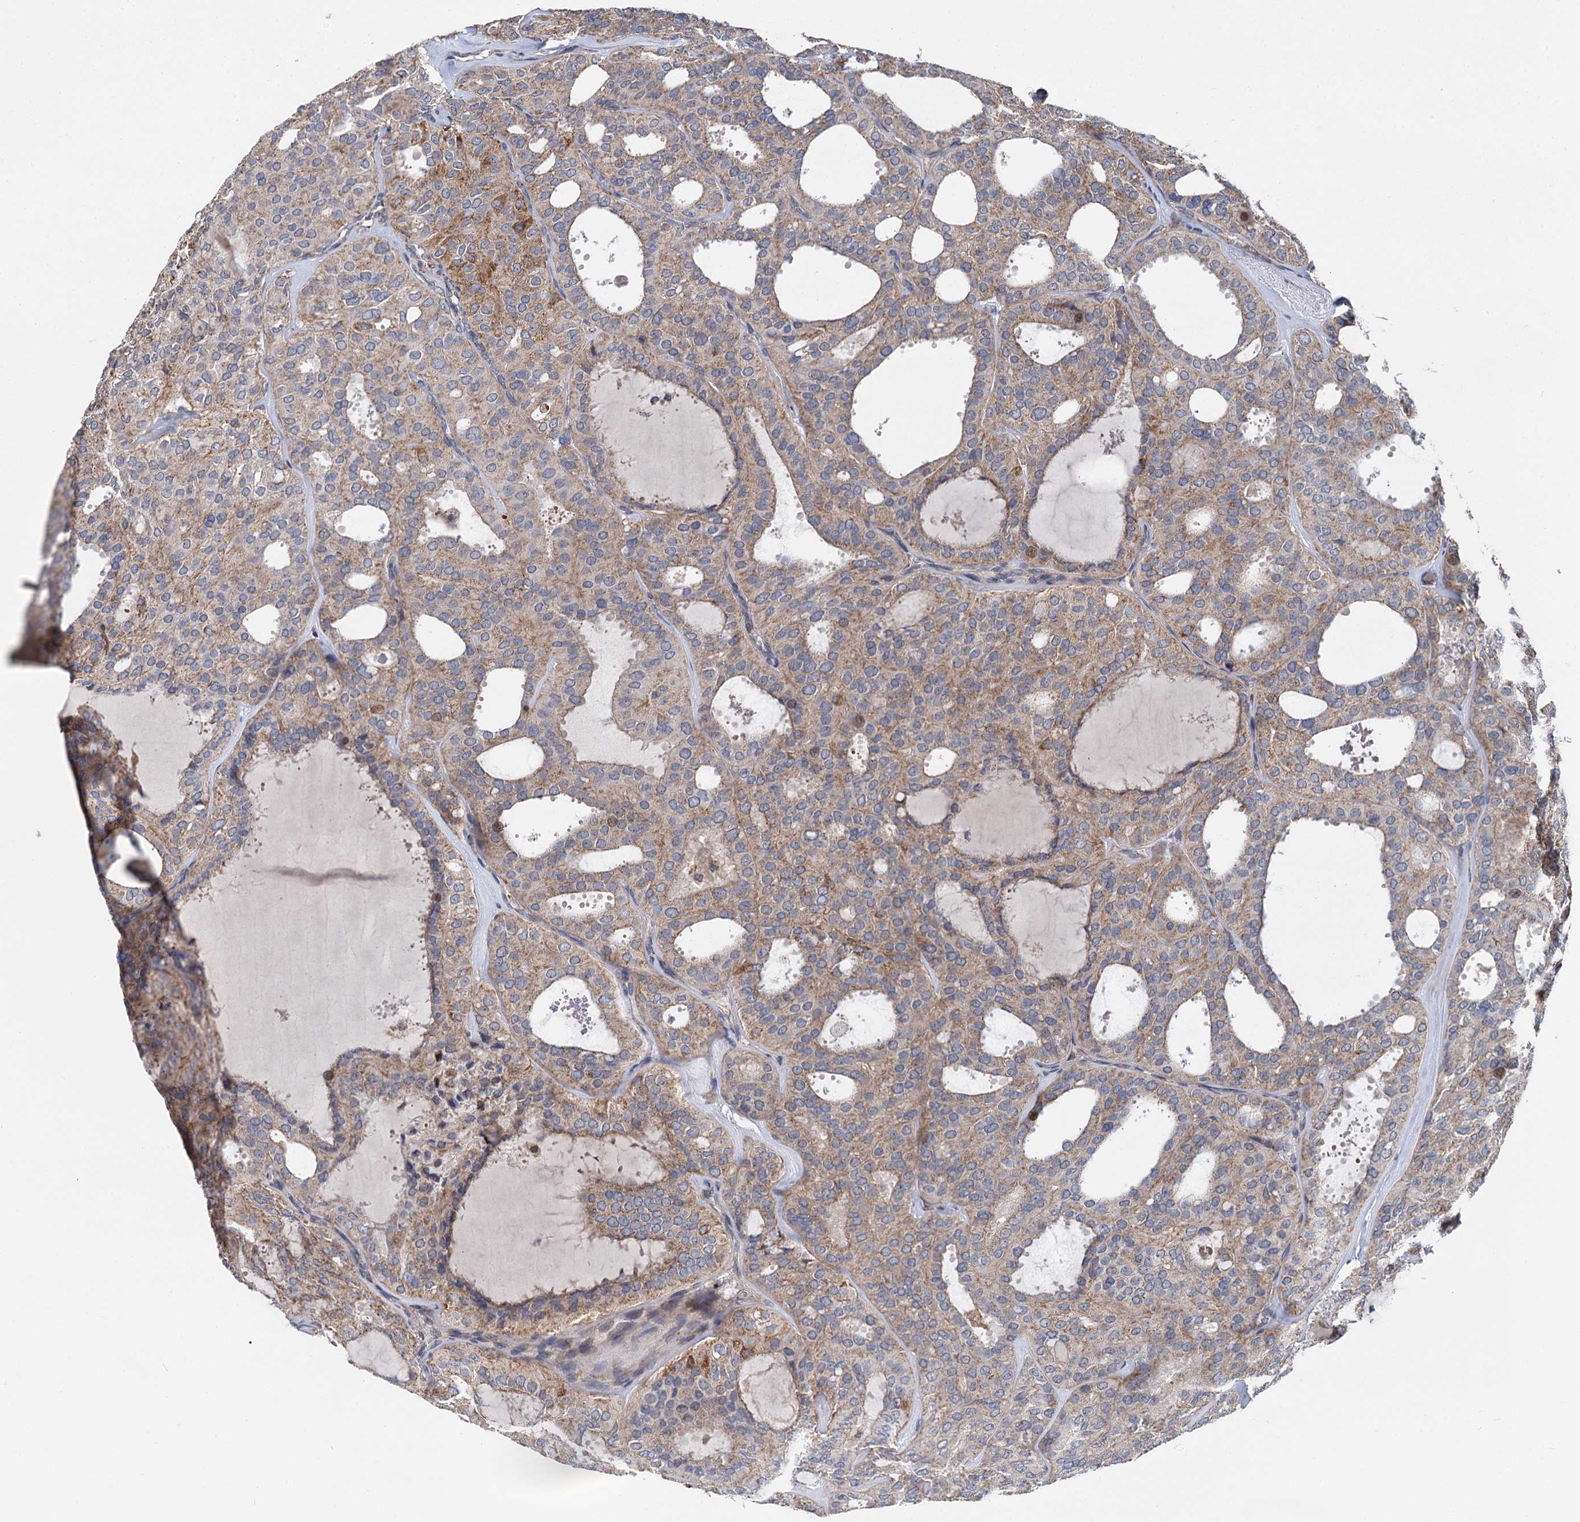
{"staining": {"intensity": "moderate", "quantity": ">75%", "location": "cytoplasmic/membranous"}, "tissue": "thyroid cancer", "cell_type": "Tumor cells", "image_type": "cancer", "snomed": [{"axis": "morphology", "description": "Follicular adenoma carcinoma, NOS"}, {"axis": "topography", "description": "Thyroid gland"}], "caption": "Immunohistochemical staining of human thyroid cancer reveals moderate cytoplasmic/membranous protein positivity in approximately >75% of tumor cells.", "gene": "SPRYD3", "patient": {"sex": "male", "age": 75}}